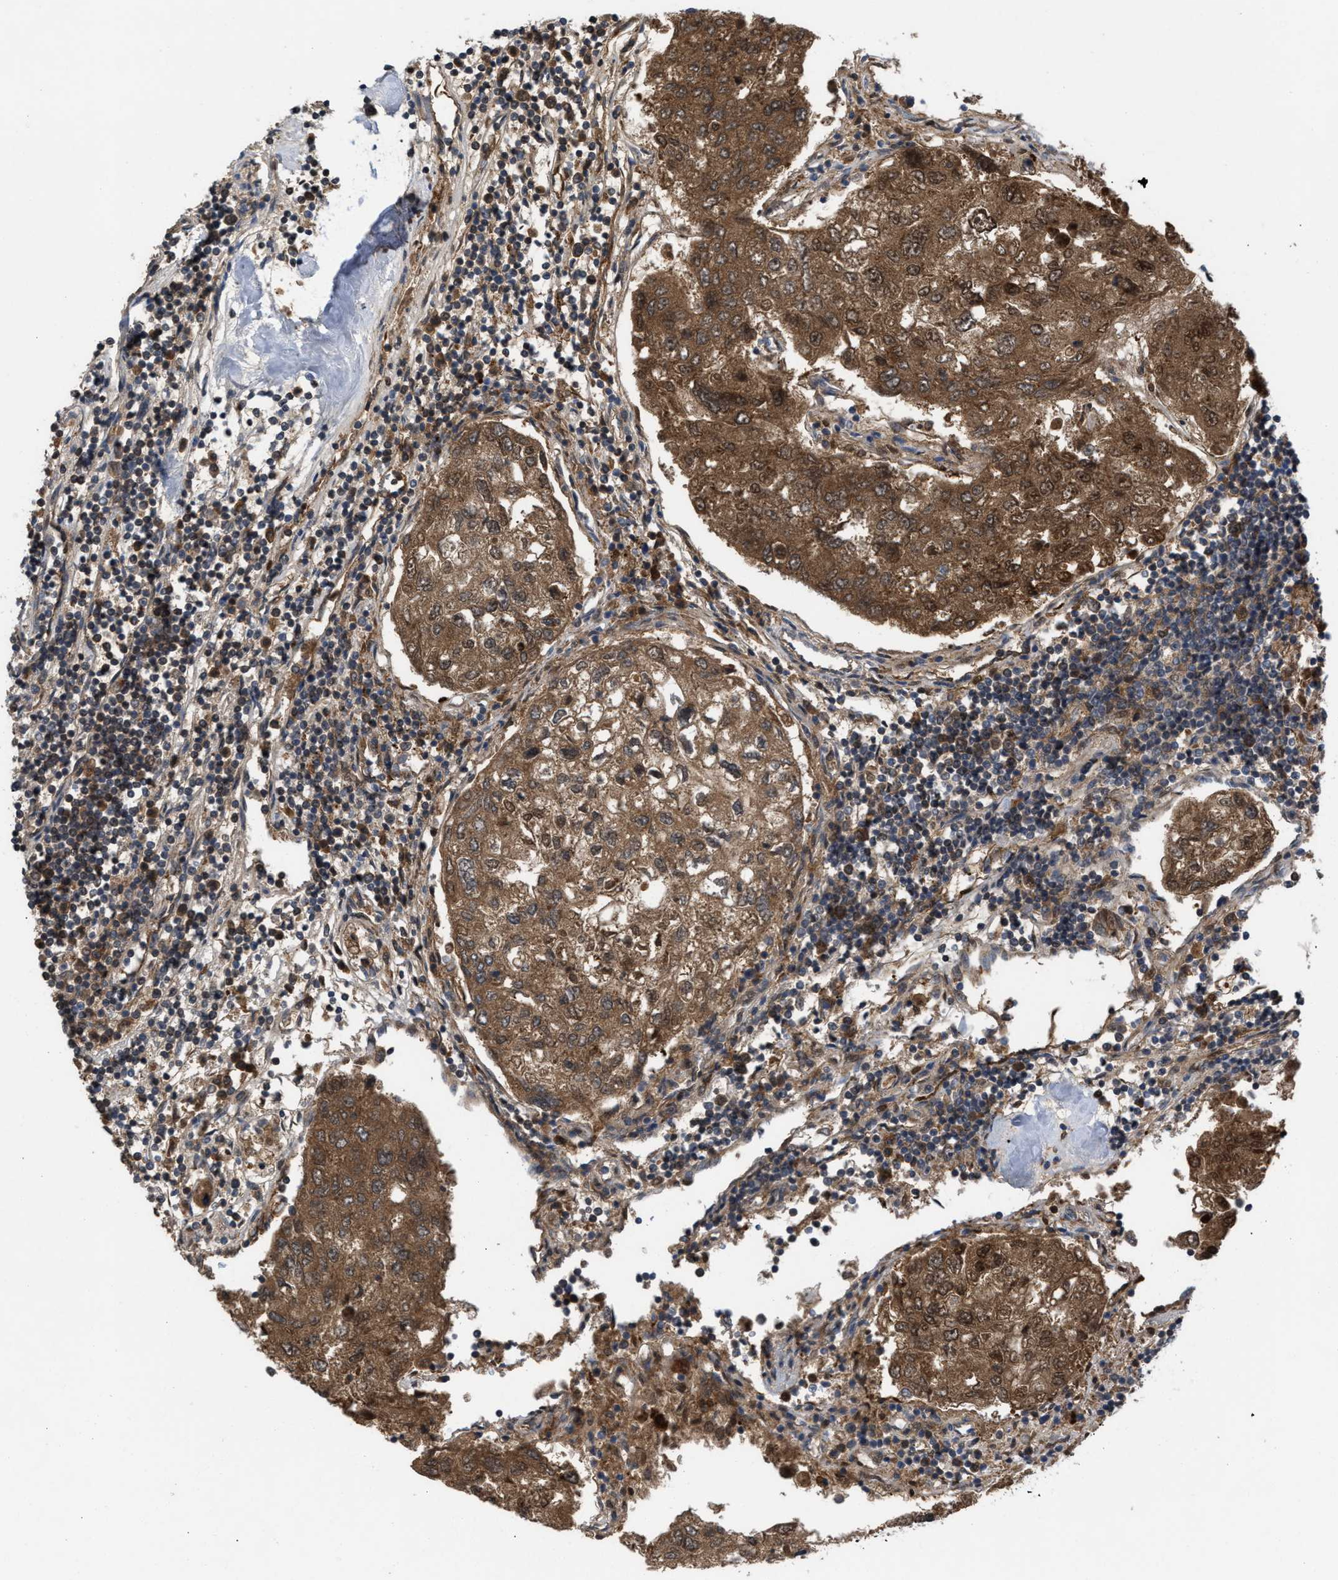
{"staining": {"intensity": "moderate", "quantity": ">75%", "location": "cytoplasmic/membranous"}, "tissue": "urothelial cancer", "cell_type": "Tumor cells", "image_type": "cancer", "snomed": [{"axis": "morphology", "description": "Urothelial carcinoma, High grade"}, {"axis": "topography", "description": "Lymph node"}, {"axis": "topography", "description": "Urinary bladder"}], "caption": "IHC (DAB) staining of urothelial carcinoma (high-grade) displays moderate cytoplasmic/membranous protein staining in approximately >75% of tumor cells.", "gene": "C9orf78", "patient": {"sex": "male", "age": 51}}